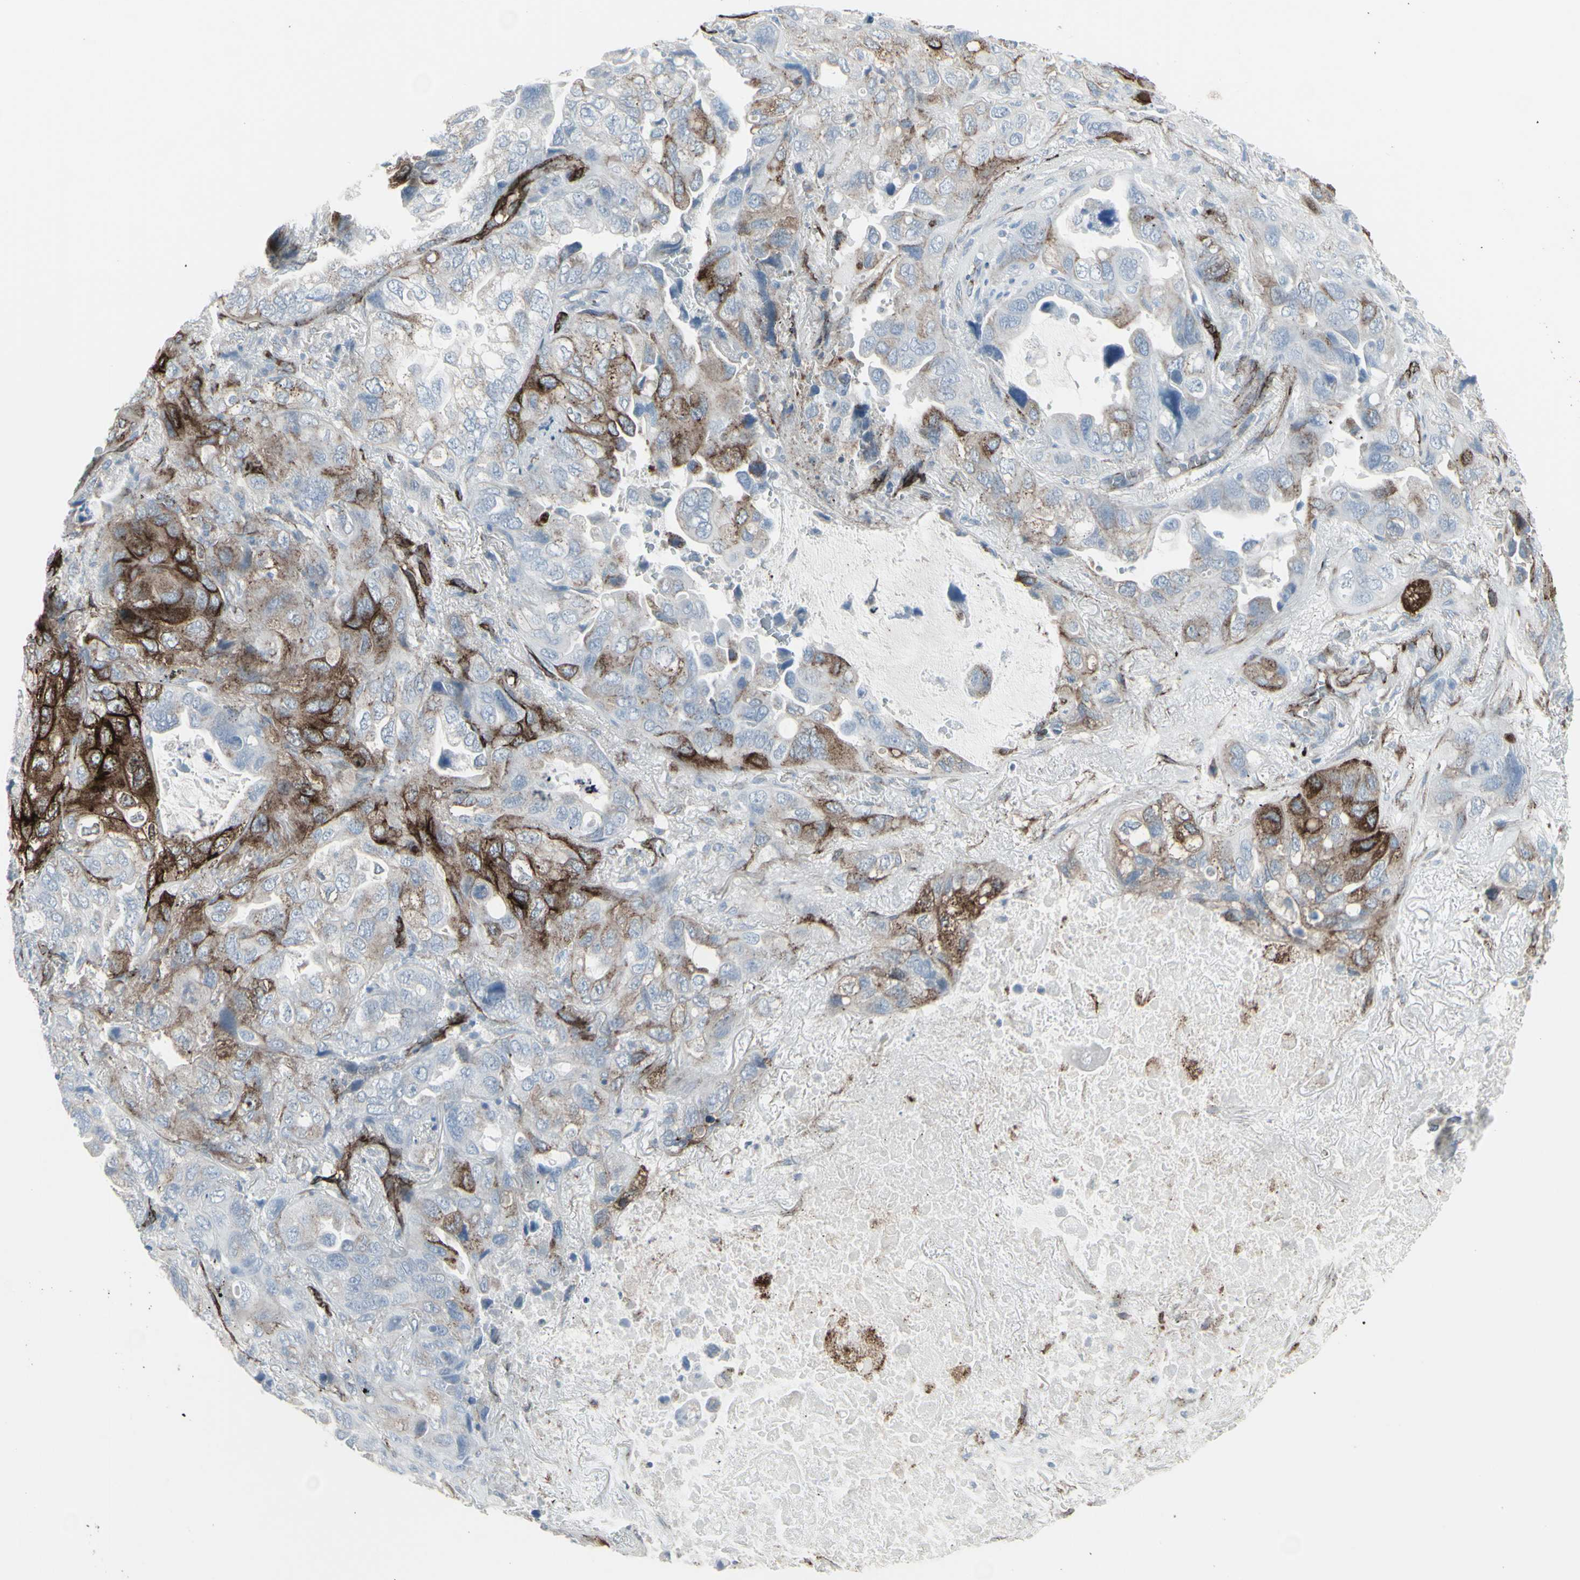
{"staining": {"intensity": "moderate", "quantity": "<25%", "location": "cytoplasmic/membranous"}, "tissue": "lung cancer", "cell_type": "Tumor cells", "image_type": "cancer", "snomed": [{"axis": "morphology", "description": "Squamous cell carcinoma, NOS"}, {"axis": "topography", "description": "Lung"}], "caption": "Immunohistochemical staining of lung cancer exhibits low levels of moderate cytoplasmic/membranous expression in about <25% of tumor cells. Nuclei are stained in blue.", "gene": "GJA1", "patient": {"sex": "female", "age": 73}}